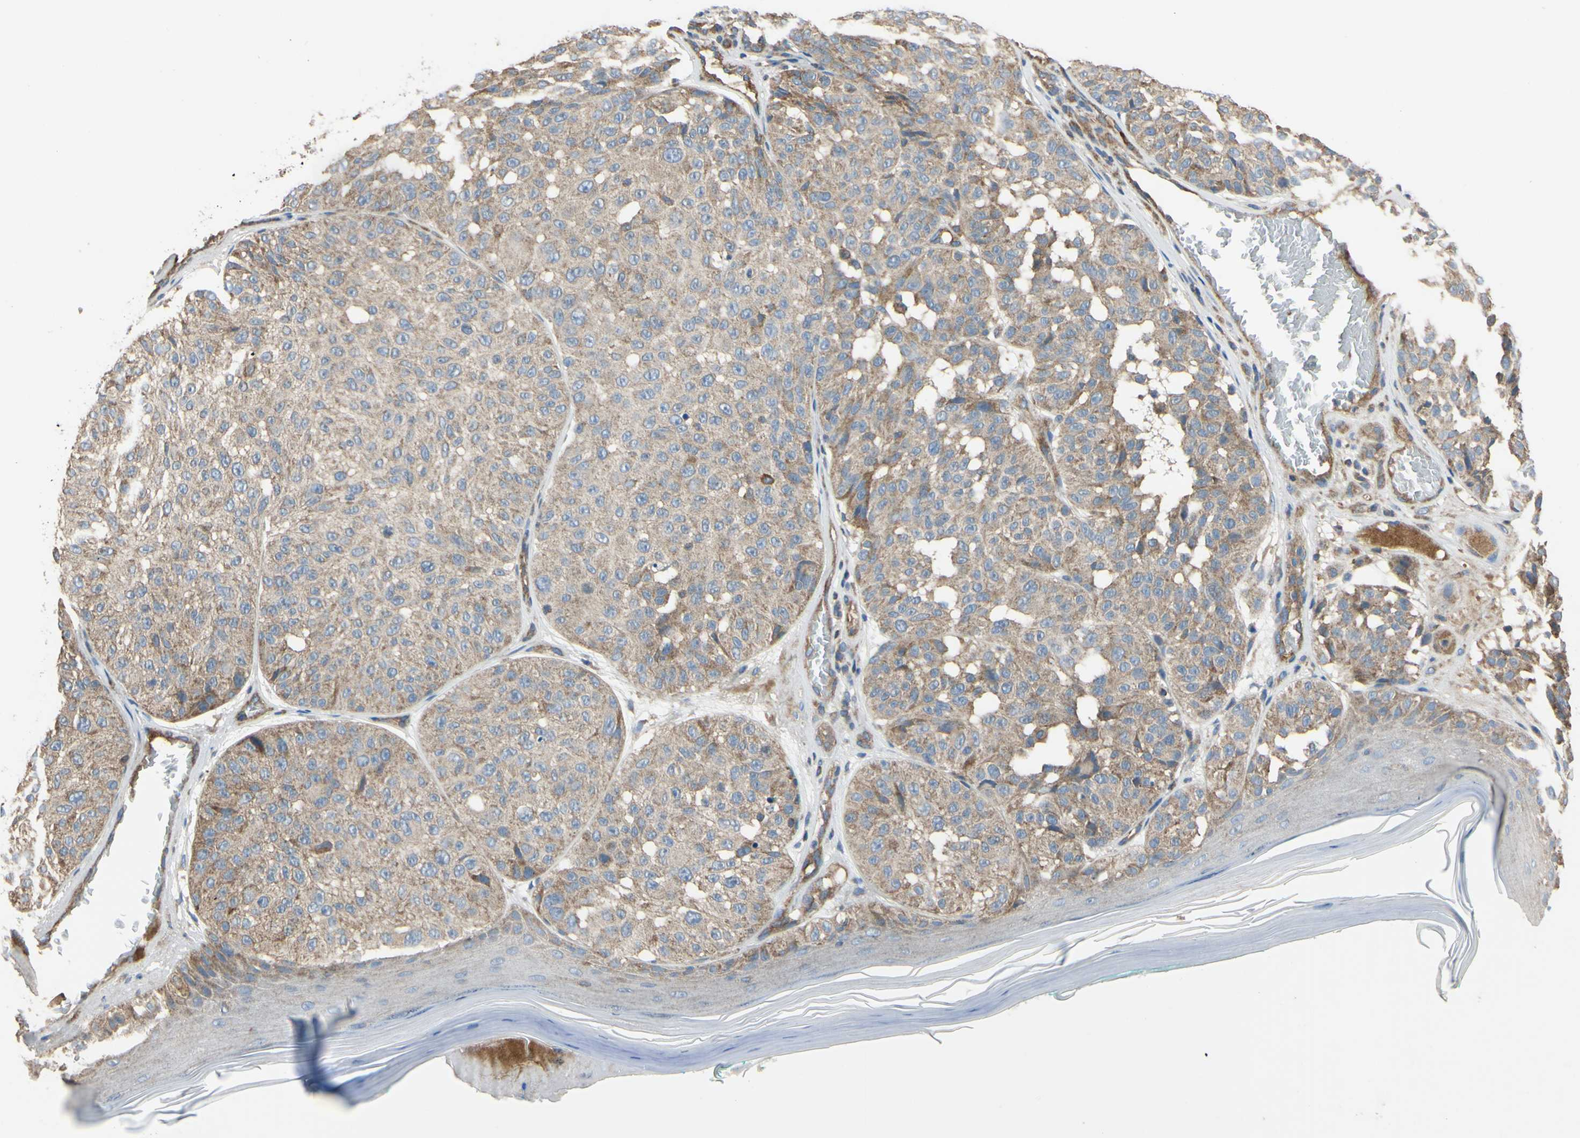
{"staining": {"intensity": "weak", "quantity": ">75%", "location": "cytoplasmic/membranous"}, "tissue": "melanoma", "cell_type": "Tumor cells", "image_type": "cancer", "snomed": [{"axis": "morphology", "description": "Malignant melanoma, NOS"}, {"axis": "topography", "description": "Skin"}], "caption": "The immunohistochemical stain highlights weak cytoplasmic/membranous positivity in tumor cells of malignant melanoma tissue.", "gene": "BECN1", "patient": {"sex": "female", "age": 46}}